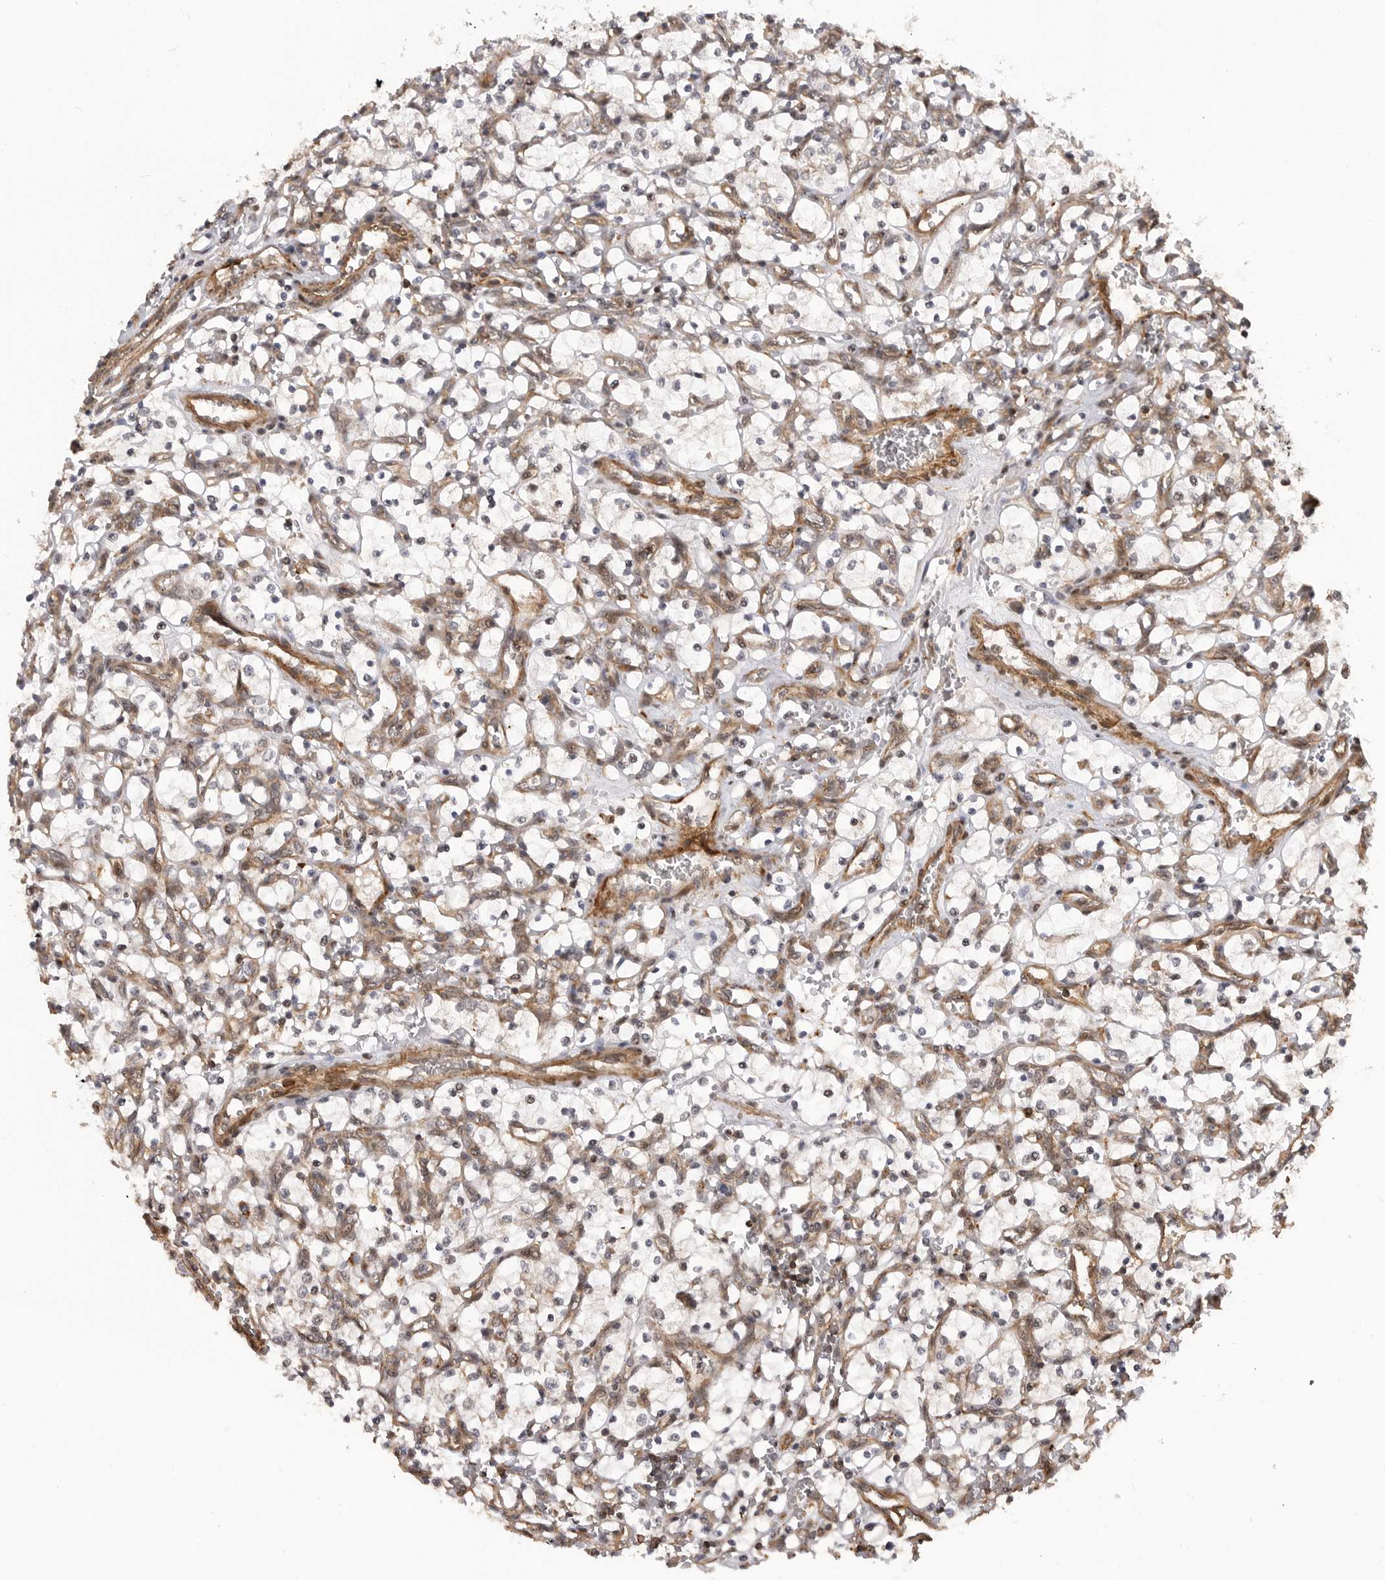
{"staining": {"intensity": "negative", "quantity": "none", "location": "none"}, "tissue": "renal cancer", "cell_type": "Tumor cells", "image_type": "cancer", "snomed": [{"axis": "morphology", "description": "Adenocarcinoma, NOS"}, {"axis": "topography", "description": "Kidney"}], "caption": "Renal cancer stained for a protein using immunohistochemistry shows no staining tumor cells.", "gene": "TRIM56", "patient": {"sex": "female", "age": 69}}